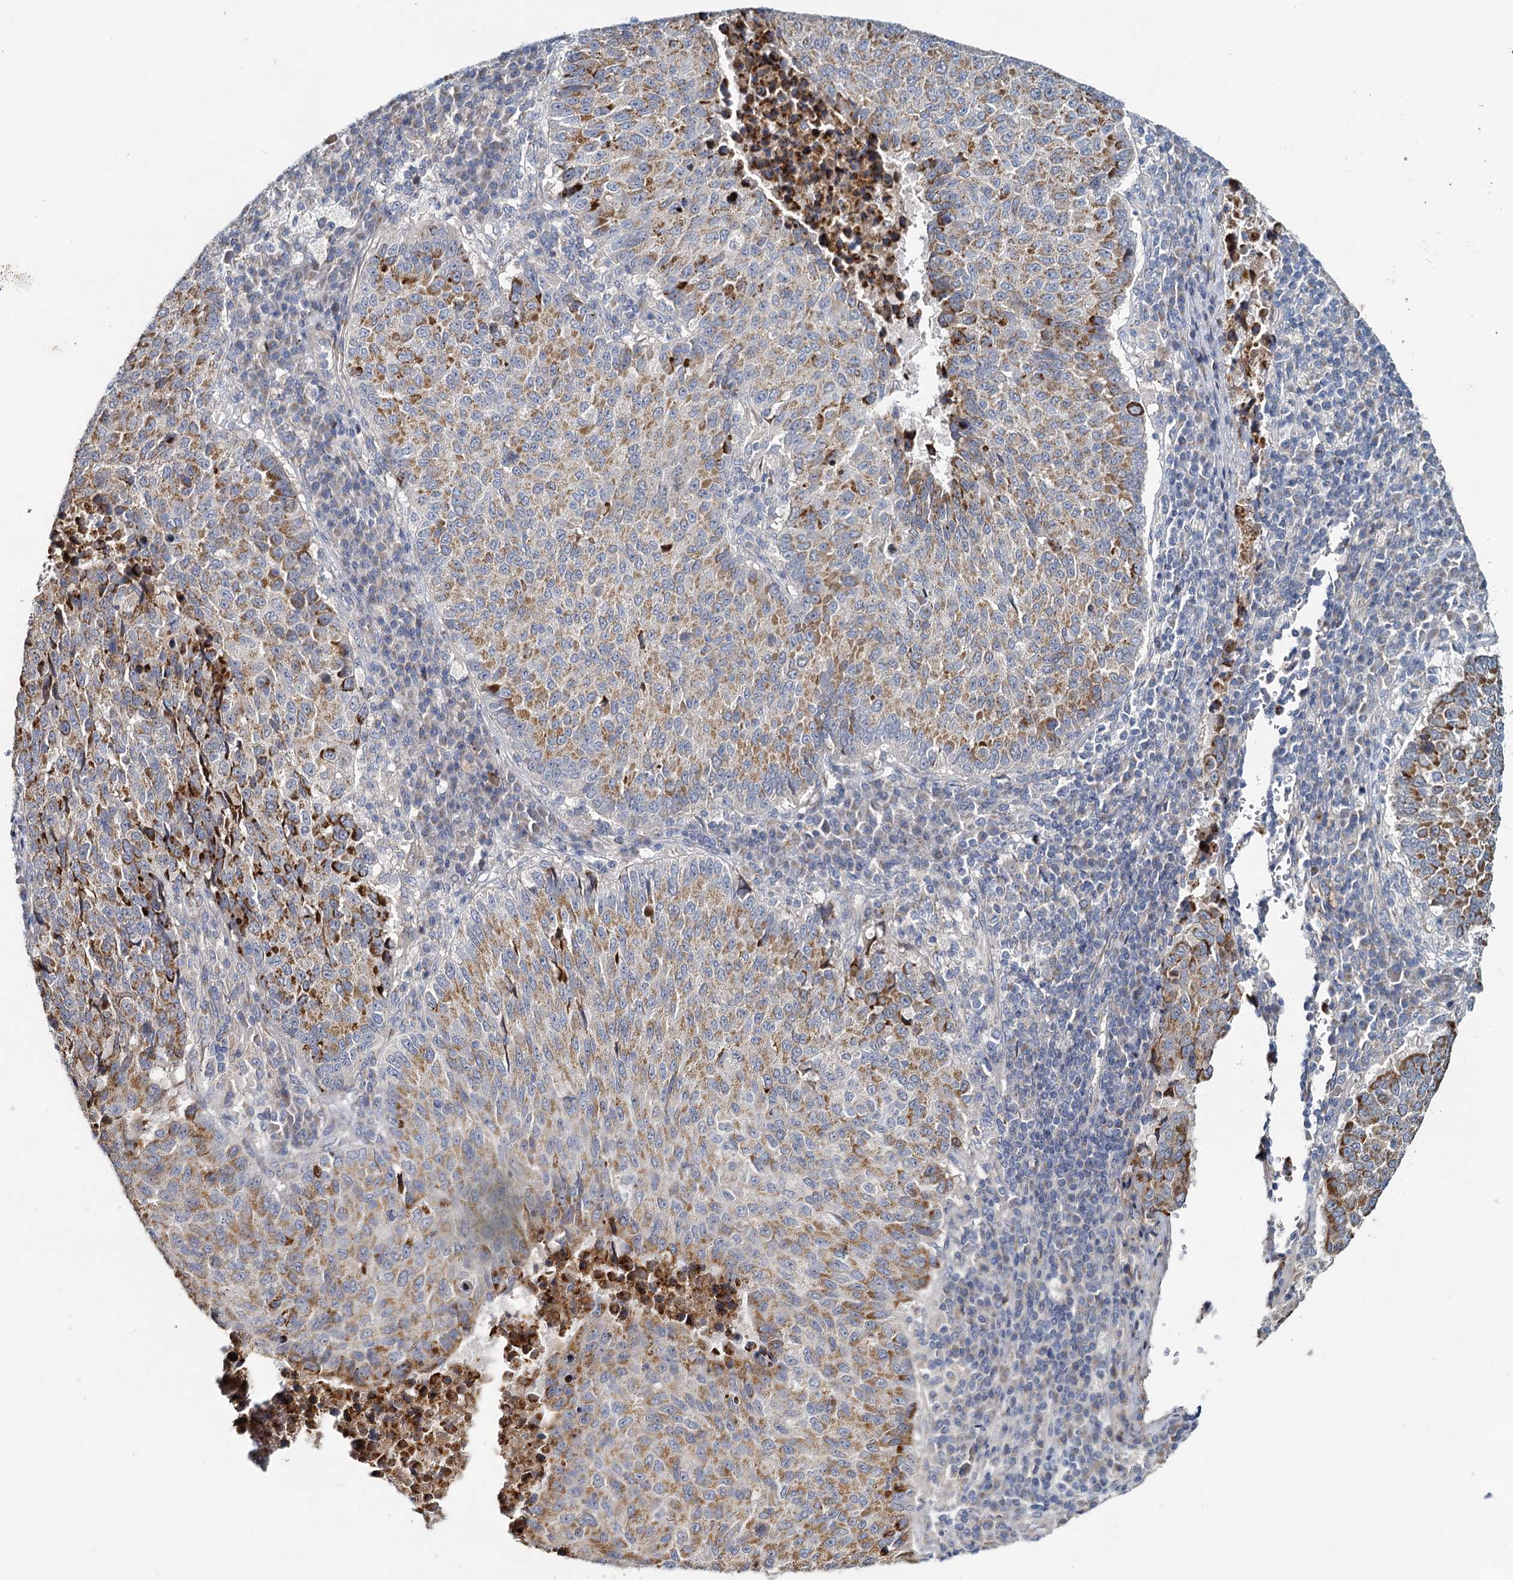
{"staining": {"intensity": "moderate", "quantity": ">75%", "location": "cytoplasmic/membranous"}, "tissue": "lung cancer", "cell_type": "Tumor cells", "image_type": "cancer", "snomed": [{"axis": "morphology", "description": "Squamous cell carcinoma, NOS"}, {"axis": "topography", "description": "Lung"}], "caption": "Immunohistochemical staining of lung squamous cell carcinoma displays medium levels of moderate cytoplasmic/membranous protein expression in about >75% of tumor cells. (DAB (3,3'-diaminobenzidine) IHC, brown staining for protein, blue staining for nuclei).", "gene": "DCUN1D2", "patient": {"sex": "male", "age": 73}}